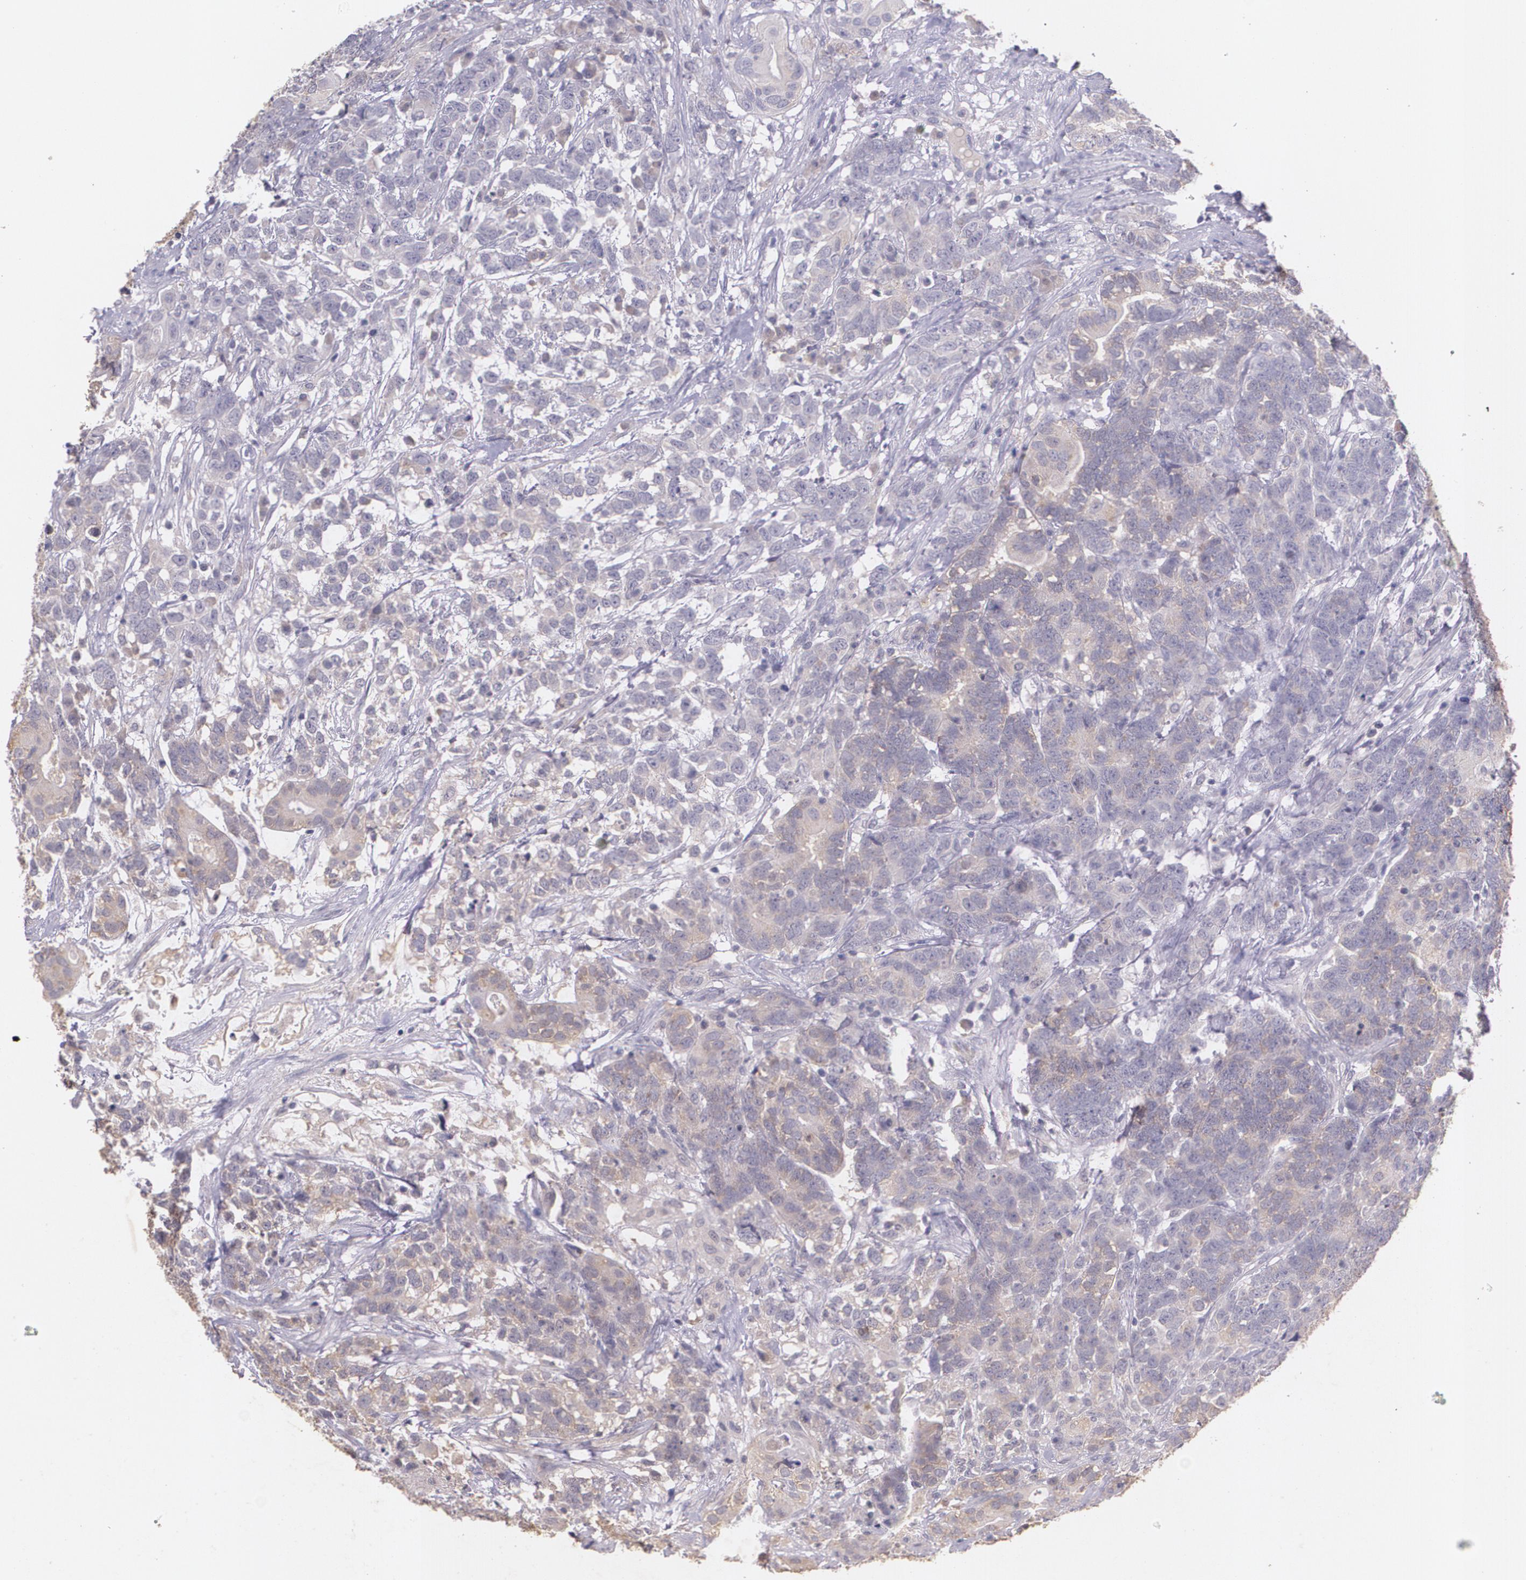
{"staining": {"intensity": "weak", "quantity": ">75%", "location": "cytoplasmic/membranous"}, "tissue": "testis cancer", "cell_type": "Tumor cells", "image_type": "cancer", "snomed": [{"axis": "morphology", "description": "Carcinoma, Embryonal, NOS"}, {"axis": "topography", "description": "Testis"}], "caption": "An immunohistochemistry histopathology image of tumor tissue is shown. Protein staining in brown shows weak cytoplasmic/membranous positivity in testis cancer within tumor cells.", "gene": "TM4SF1", "patient": {"sex": "male", "age": 26}}